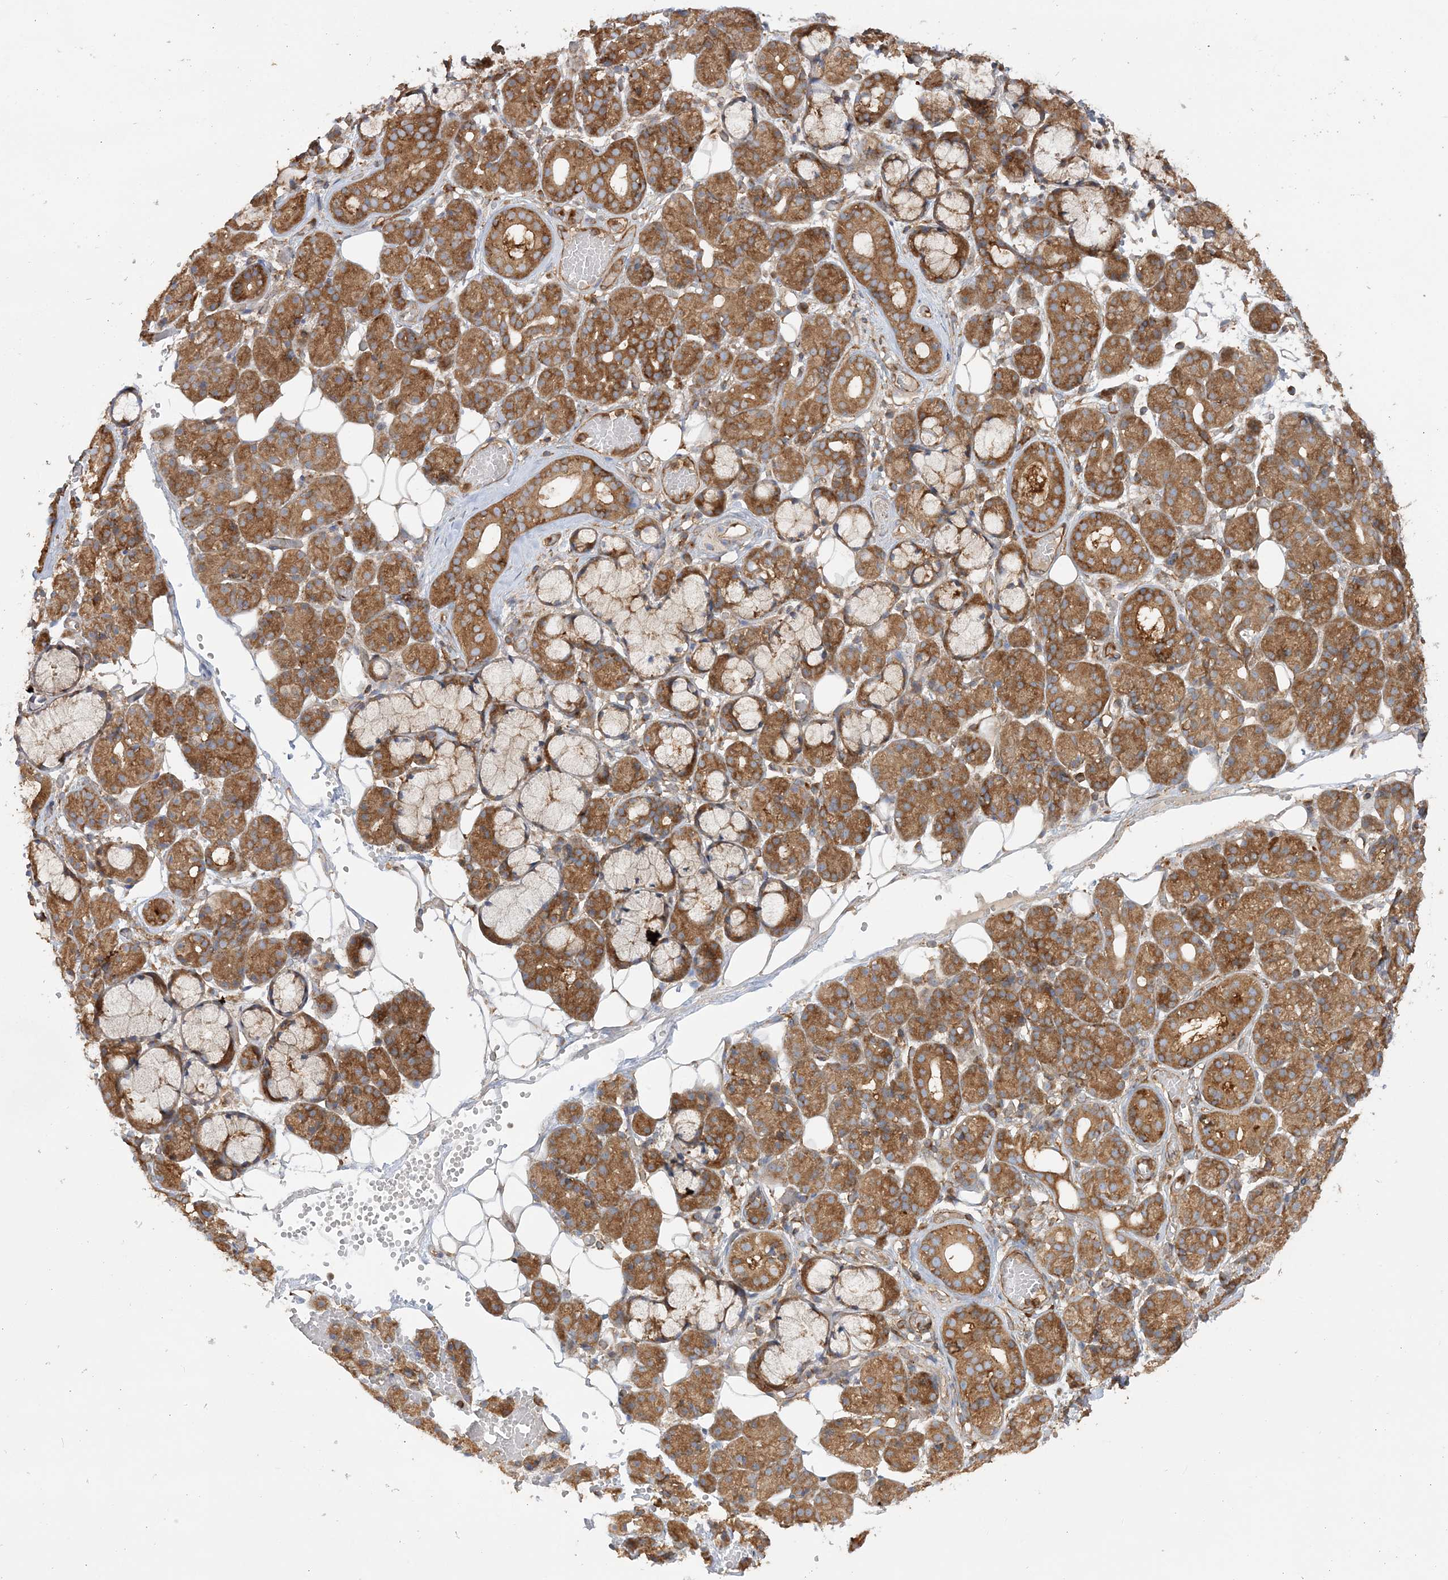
{"staining": {"intensity": "moderate", "quantity": ">75%", "location": "cytoplasmic/membranous"}, "tissue": "salivary gland", "cell_type": "Glandular cells", "image_type": "normal", "snomed": [{"axis": "morphology", "description": "Normal tissue, NOS"}, {"axis": "topography", "description": "Salivary gland"}], "caption": "Protein staining displays moderate cytoplasmic/membranous expression in about >75% of glandular cells in normal salivary gland. The staining is performed using DAB (3,3'-diaminobenzidine) brown chromogen to label protein expression. The nuclei are counter-stained blue using hematoxylin.", "gene": "TBC1D5", "patient": {"sex": "male", "age": 63}}